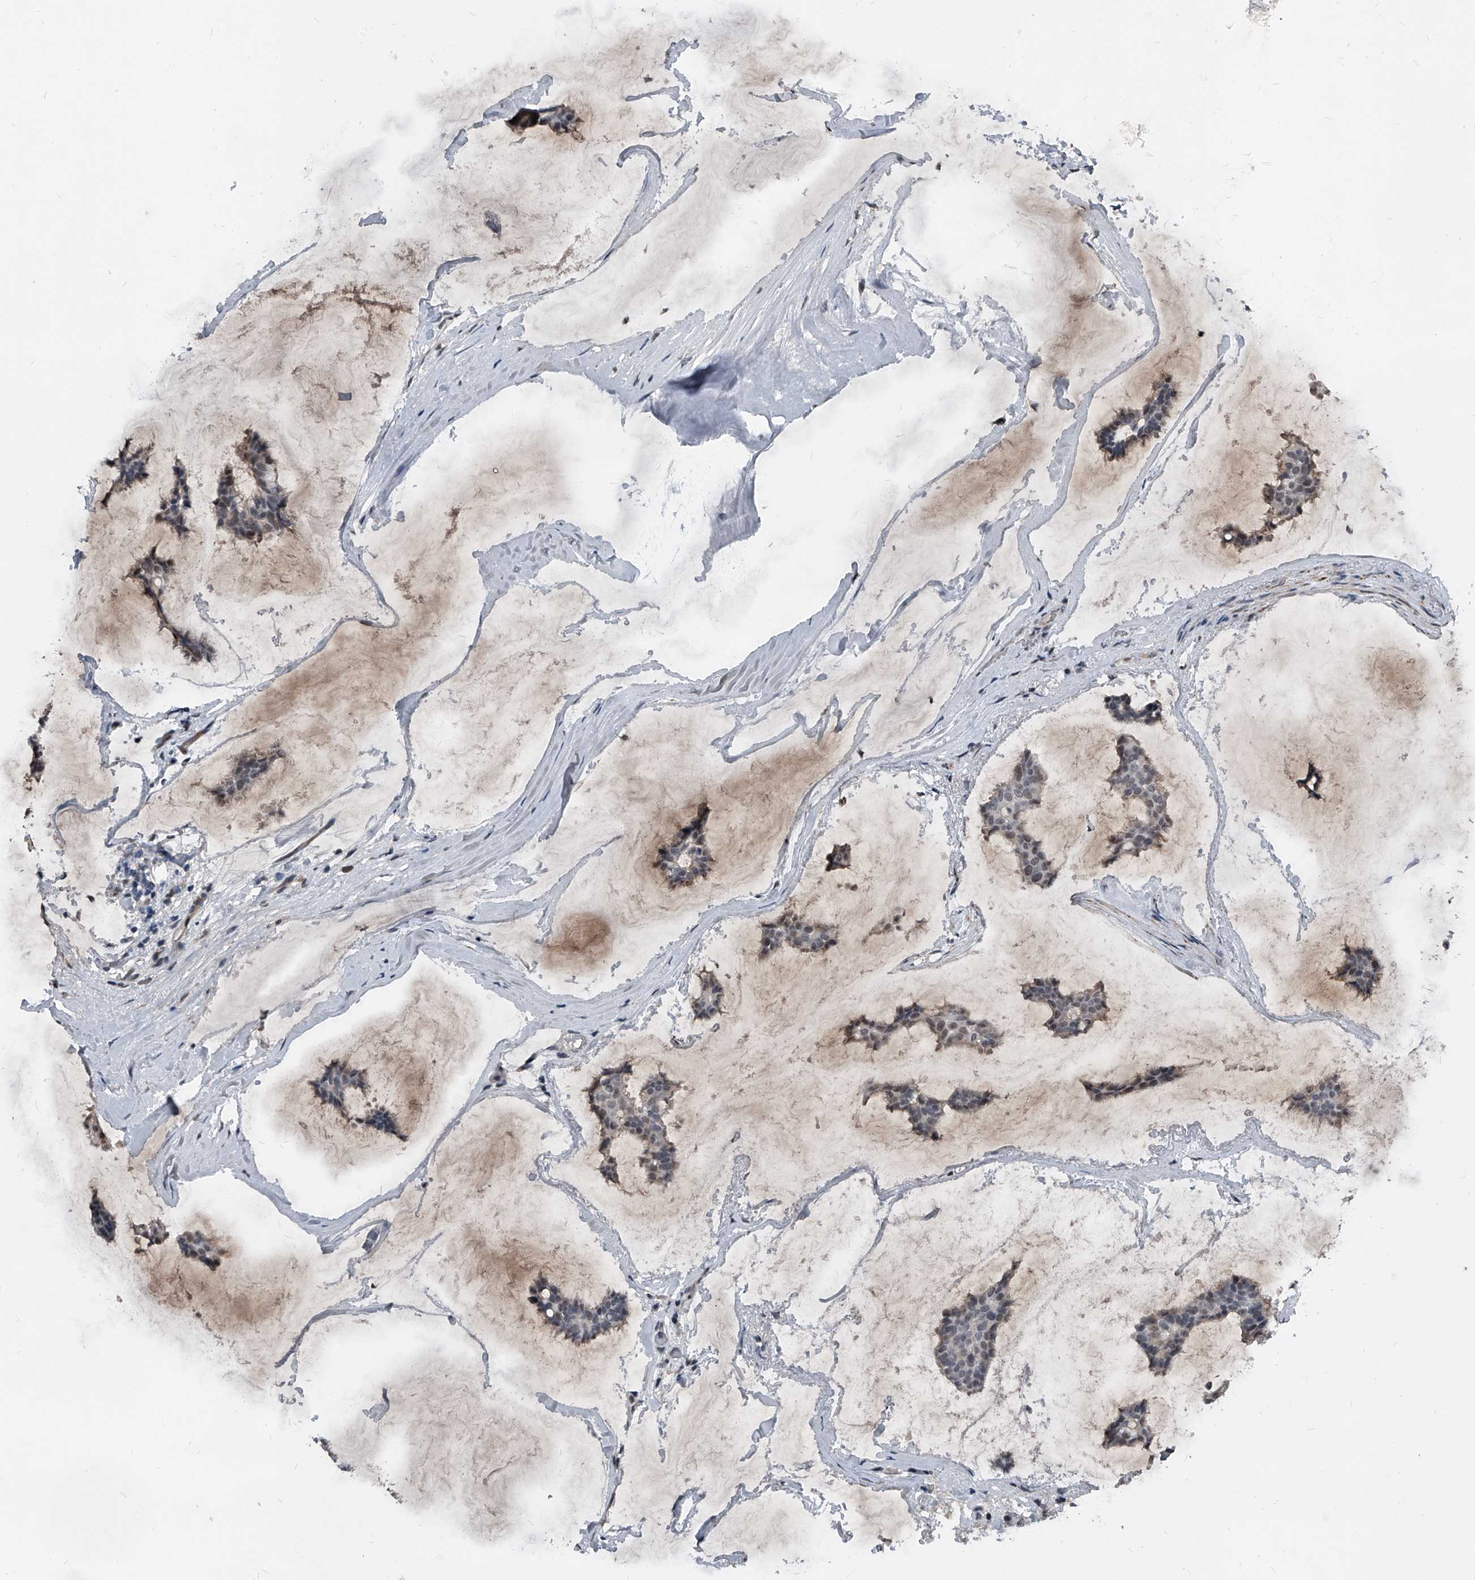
{"staining": {"intensity": "weak", "quantity": "25%-75%", "location": "nuclear"}, "tissue": "breast cancer", "cell_type": "Tumor cells", "image_type": "cancer", "snomed": [{"axis": "morphology", "description": "Duct carcinoma"}, {"axis": "topography", "description": "Breast"}], "caption": "Immunohistochemical staining of breast cancer (intraductal carcinoma) reveals low levels of weak nuclear expression in approximately 25%-75% of tumor cells. (brown staining indicates protein expression, while blue staining denotes nuclei).", "gene": "MEN1", "patient": {"sex": "female", "age": 93}}